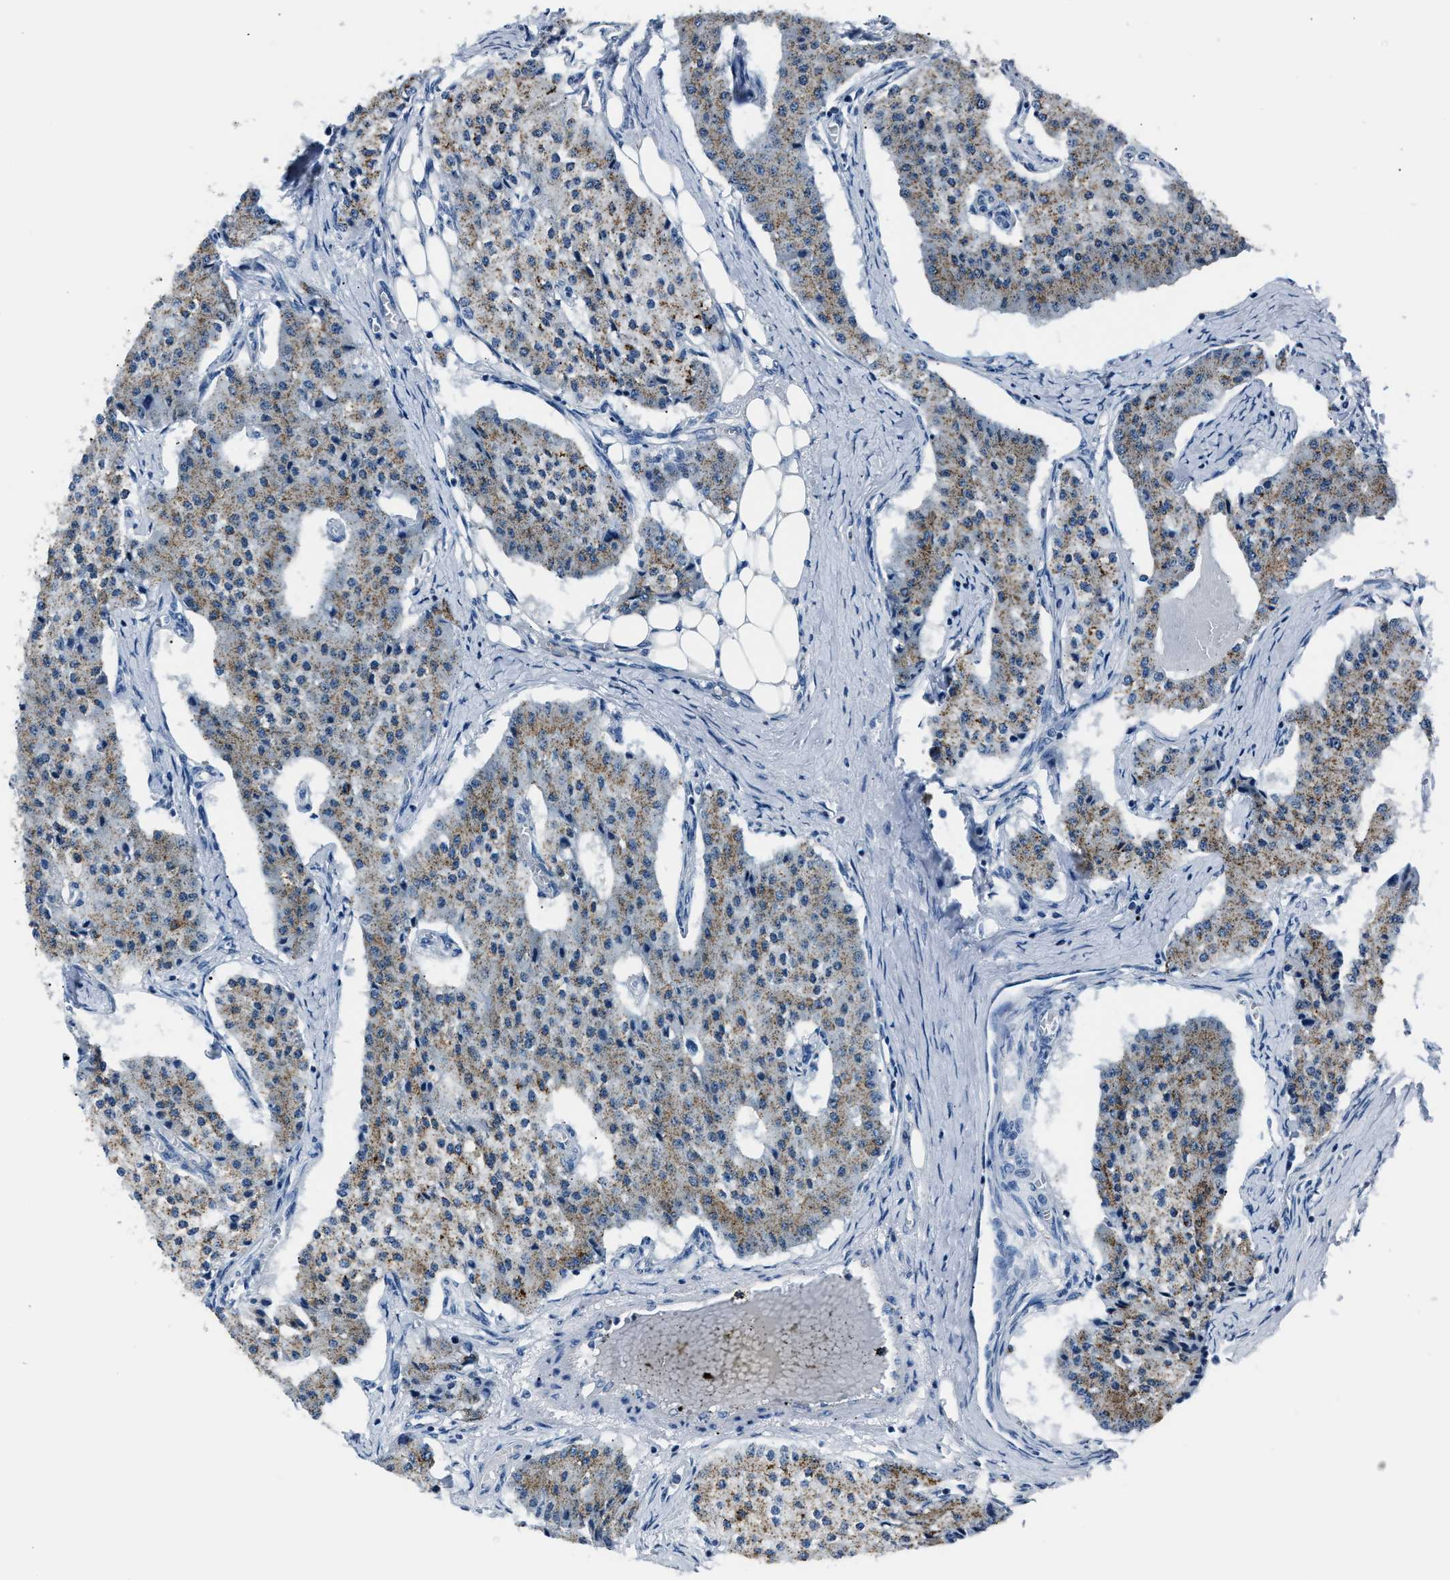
{"staining": {"intensity": "moderate", "quantity": ">75%", "location": "cytoplasmic/membranous"}, "tissue": "carcinoid", "cell_type": "Tumor cells", "image_type": "cancer", "snomed": [{"axis": "morphology", "description": "Carcinoid, malignant, NOS"}, {"axis": "topography", "description": "Colon"}], "caption": "Malignant carcinoid tissue shows moderate cytoplasmic/membranous positivity in about >75% of tumor cells, visualized by immunohistochemistry.", "gene": "AMACR", "patient": {"sex": "female", "age": 52}}